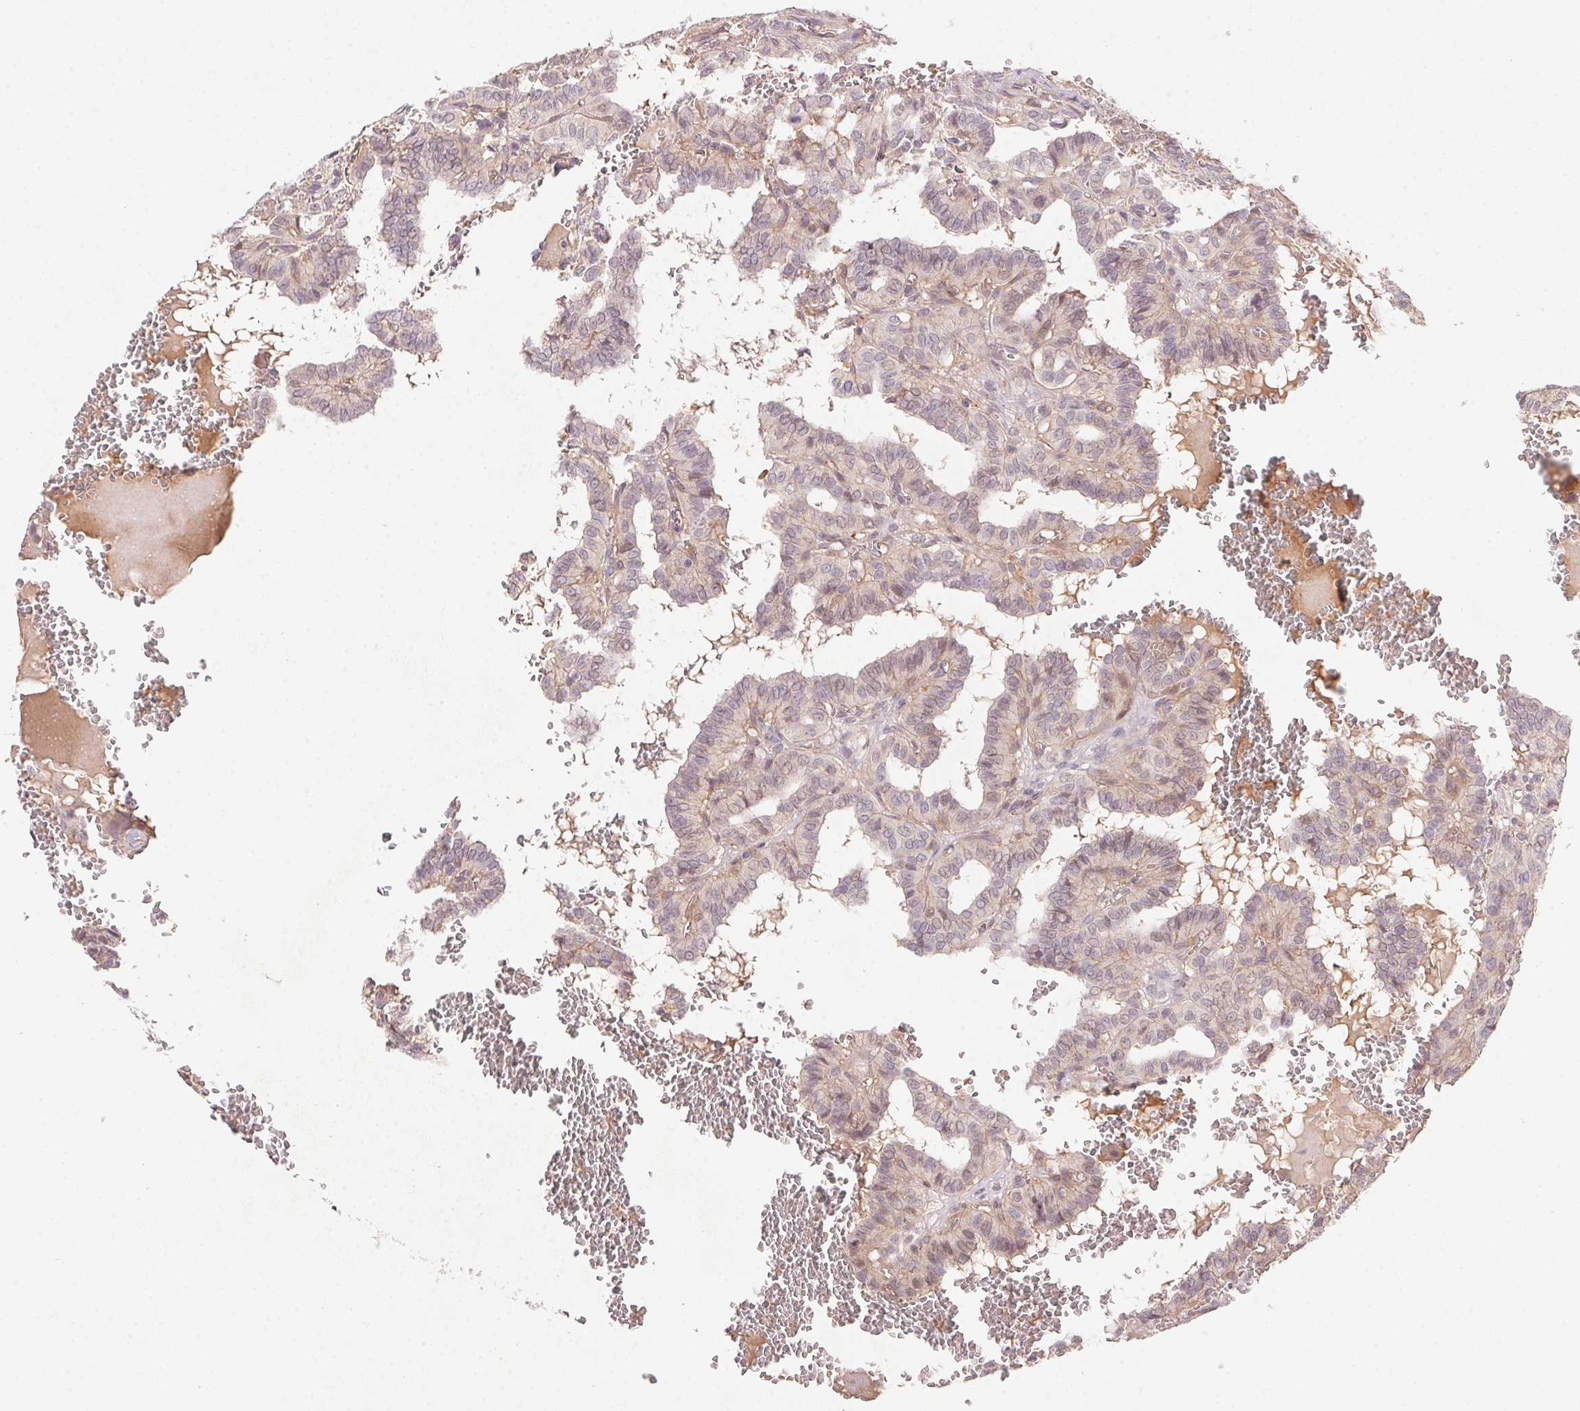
{"staining": {"intensity": "negative", "quantity": "none", "location": "none"}, "tissue": "thyroid cancer", "cell_type": "Tumor cells", "image_type": "cancer", "snomed": [{"axis": "morphology", "description": "Papillary adenocarcinoma, NOS"}, {"axis": "topography", "description": "Thyroid gland"}], "caption": "Immunohistochemistry photomicrograph of neoplastic tissue: thyroid cancer stained with DAB (3,3'-diaminobenzidine) exhibits no significant protein staining in tumor cells.", "gene": "SLC52A2", "patient": {"sex": "female", "age": 21}}